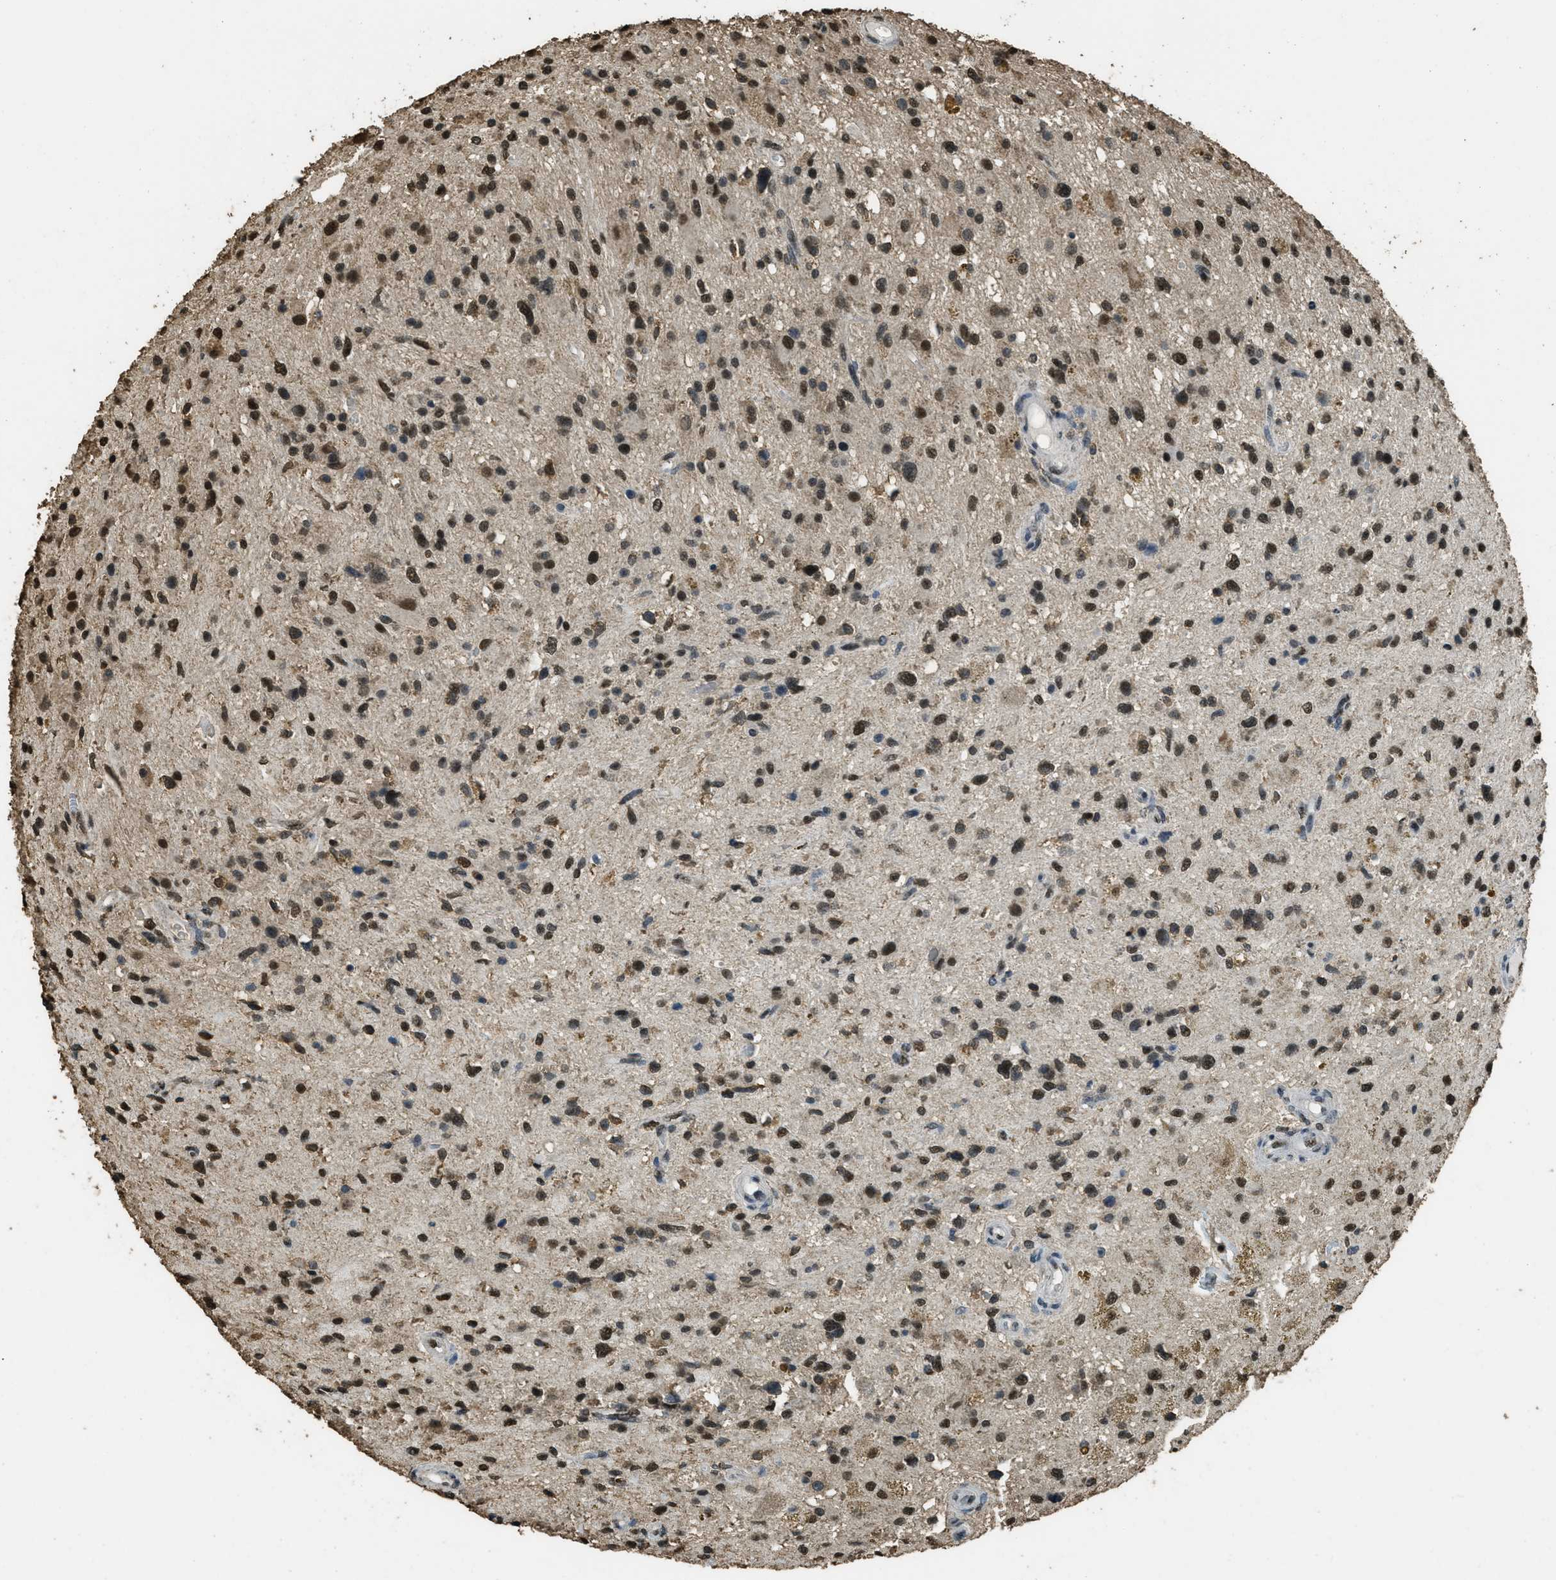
{"staining": {"intensity": "strong", "quantity": ">75%", "location": "nuclear"}, "tissue": "glioma", "cell_type": "Tumor cells", "image_type": "cancer", "snomed": [{"axis": "morphology", "description": "Glioma, malignant, High grade"}, {"axis": "topography", "description": "Brain"}], "caption": "There is high levels of strong nuclear staining in tumor cells of malignant high-grade glioma, as demonstrated by immunohistochemical staining (brown color).", "gene": "MYB", "patient": {"sex": "male", "age": 33}}